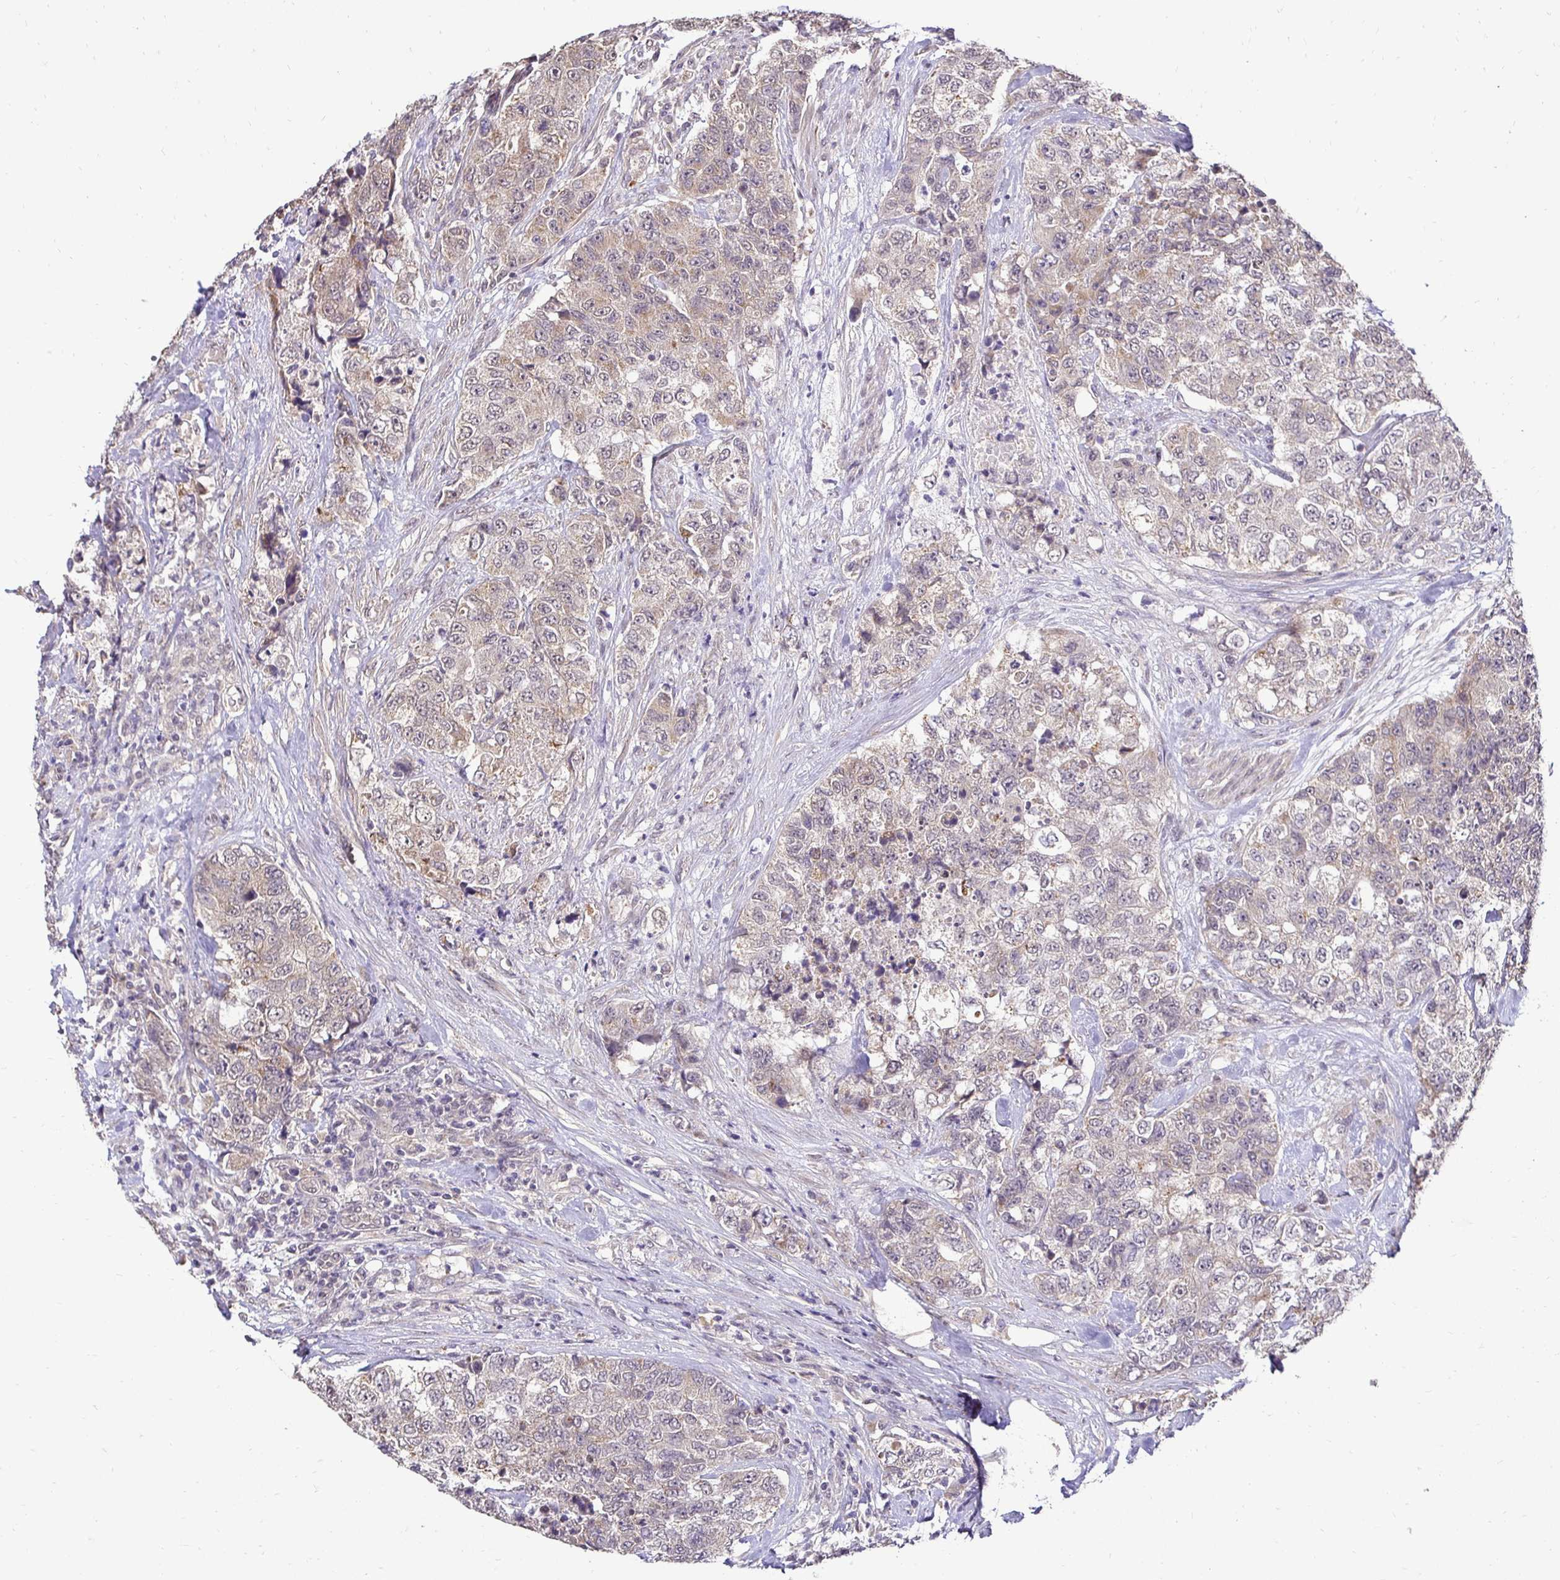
{"staining": {"intensity": "weak", "quantity": "25%-75%", "location": "cytoplasmic/membranous"}, "tissue": "urothelial cancer", "cell_type": "Tumor cells", "image_type": "cancer", "snomed": [{"axis": "morphology", "description": "Urothelial carcinoma, High grade"}, {"axis": "topography", "description": "Urinary bladder"}], "caption": "Weak cytoplasmic/membranous protein positivity is appreciated in approximately 25%-75% of tumor cells in urothelial cancer.", "gene": "RHEBL1", "patient": {"sex": "female", "age": 78}}